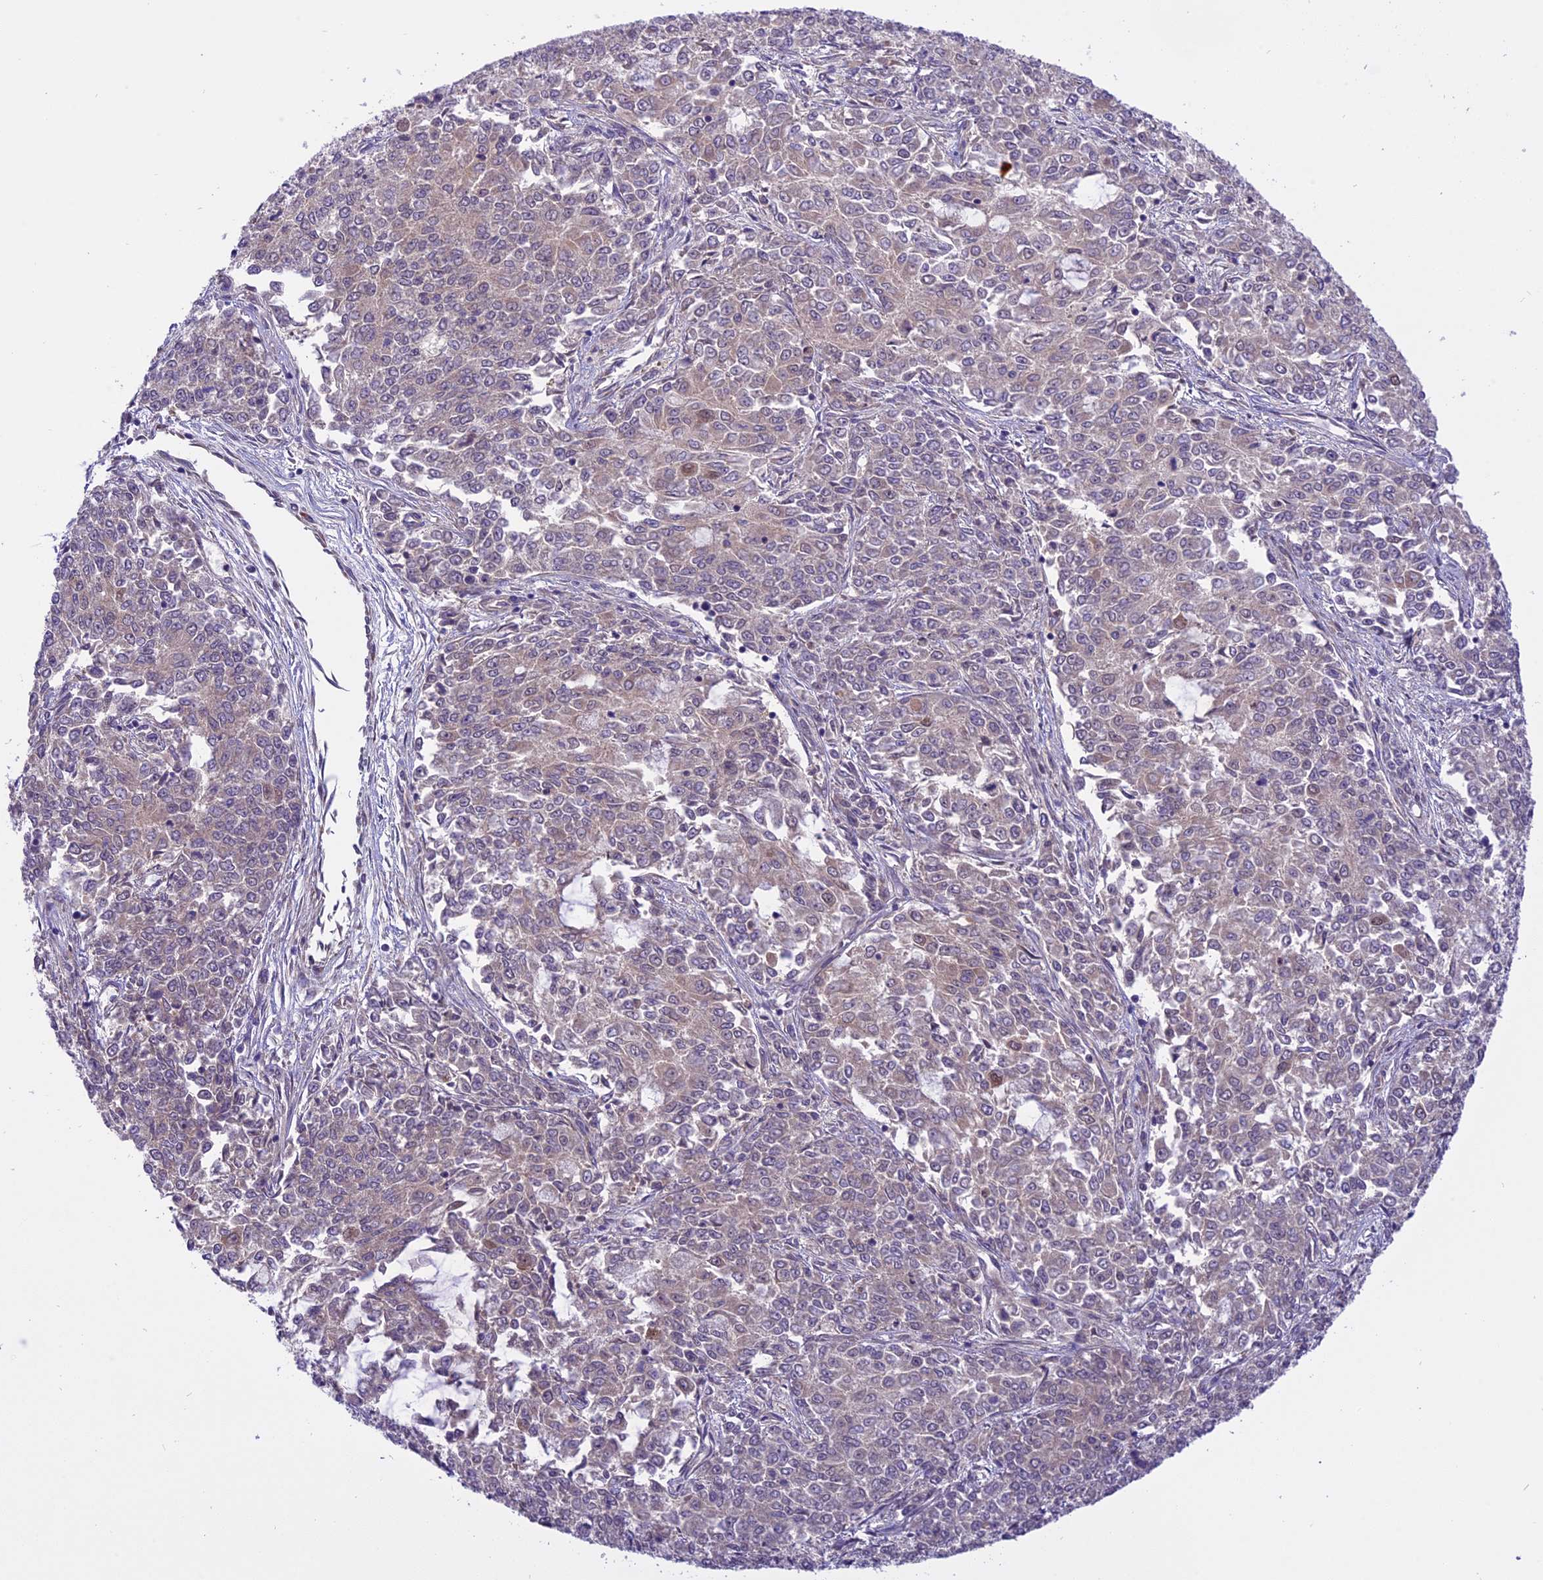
{"staining": {"intensity": "weak", "quantity": "<25%", "location": "cytoplasmic/membranous"}, "tissue": "endometrial cancer", "cell_type": "Tumor cells", "image_type": "cancer", "snomed": [{"axis": "morphology", "description": "Adenocarcinoma, NOS"}, {"axis": "topography", "description": "Endometrium"}], "caption": "Endometrial cancer was stained to show a protein in brown. There is no significant positivity in tumor cells.", "gene": "SPRED1", "patient": {"sex": "female", "age": 50}}